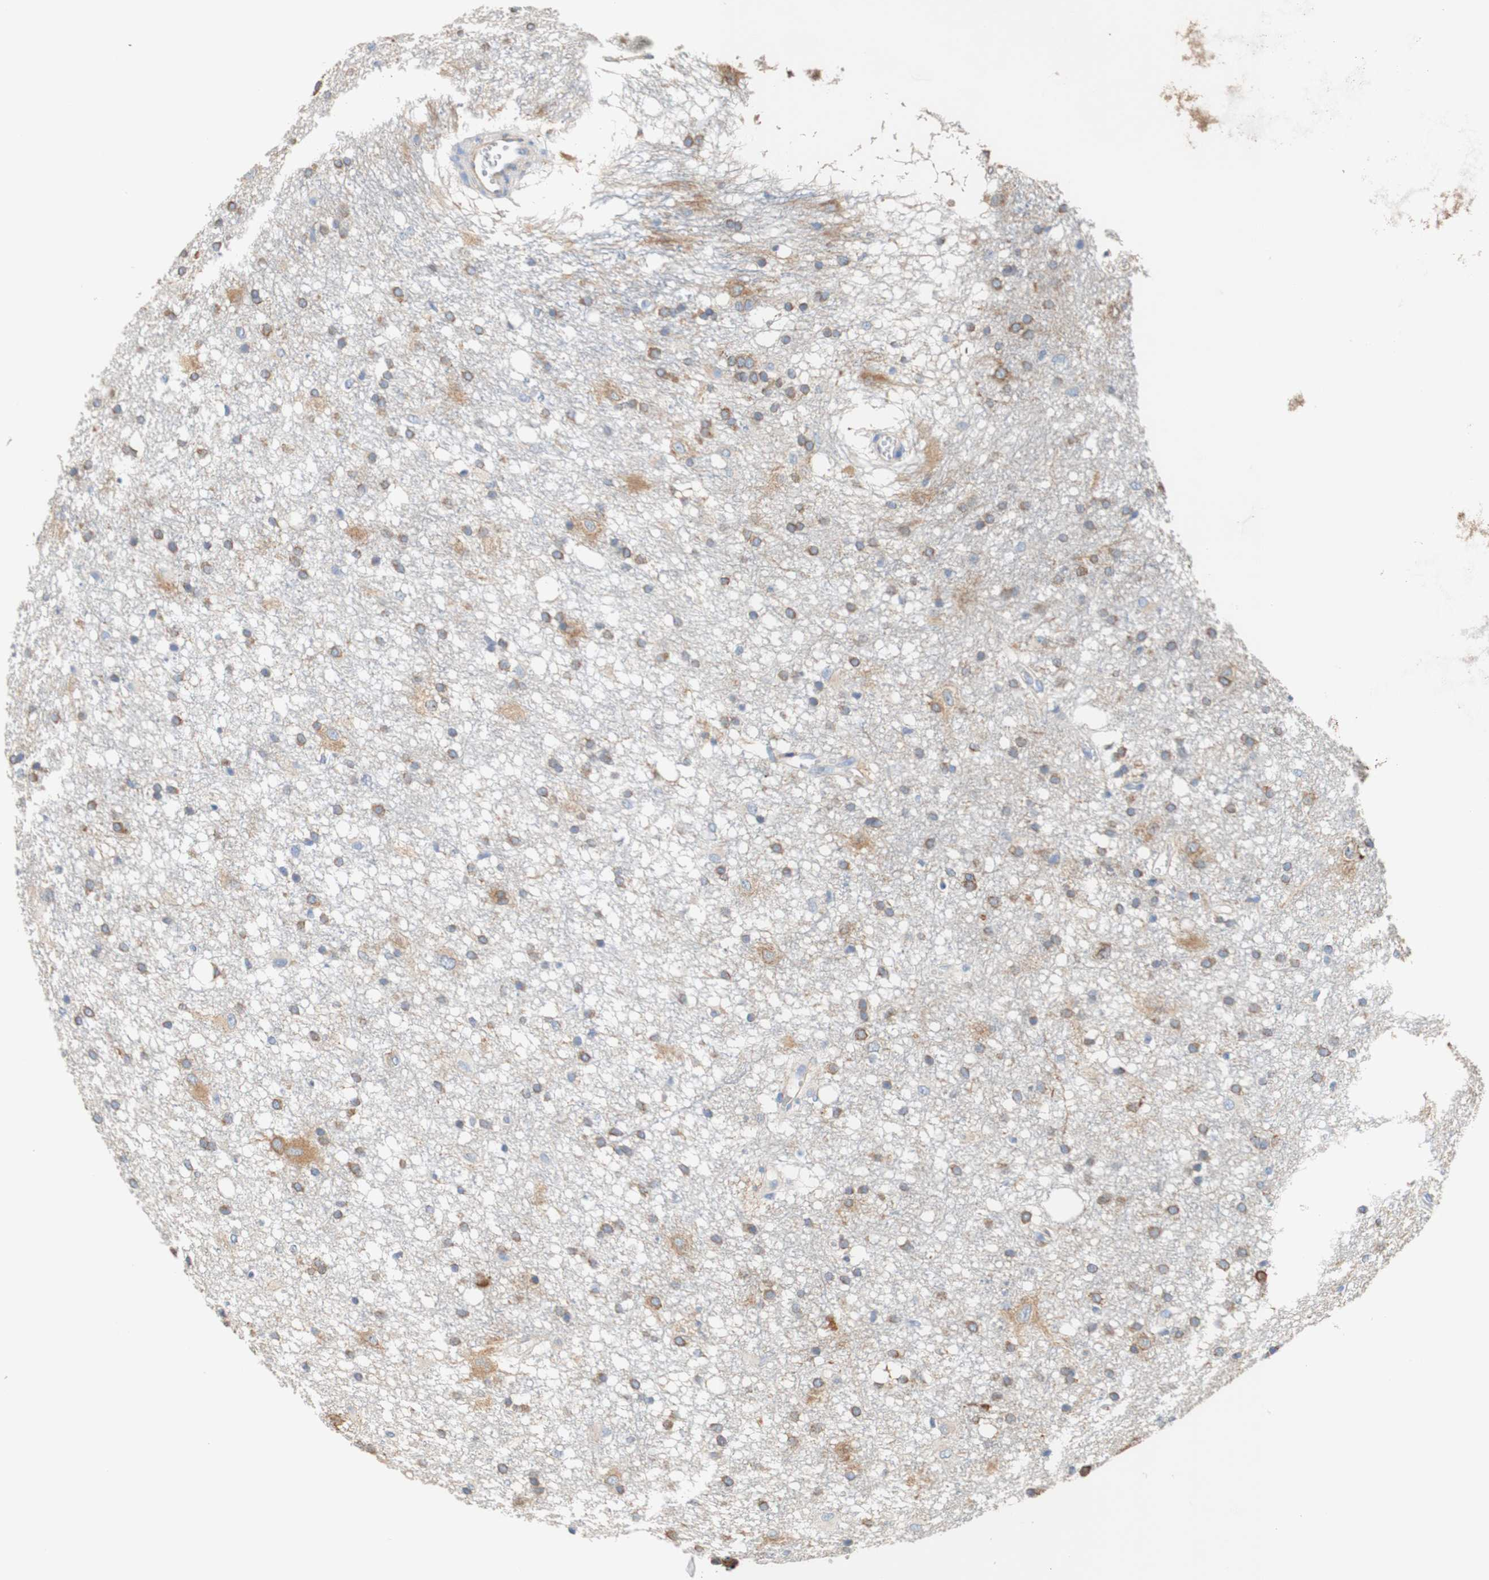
{"staining": {"intensity": "moderate", "quantity": ">75%", "location": "cytoplasmic/membranous"}, "tissue": "glioma", "cell_type": "Tumor cells", "image_type": "cancer", "snomed": [{"axis": "morphology", "description": "Glioma, malignant, High grade"}, {"axis": "topography", "description": "Brain"}], "caption": "Protein staining demonstrates moderate cytoplasmic/membranous expression in approximately >75% of tumor cells in glioma. (Stains: DAB (3,3'-diaminobenzidine) in brown, nuclei in blue, Microscopy: brightfield microscopy at high magnification).", "gene": "EIF2AK4", "patient": {"sex": "female", "age": 59}}